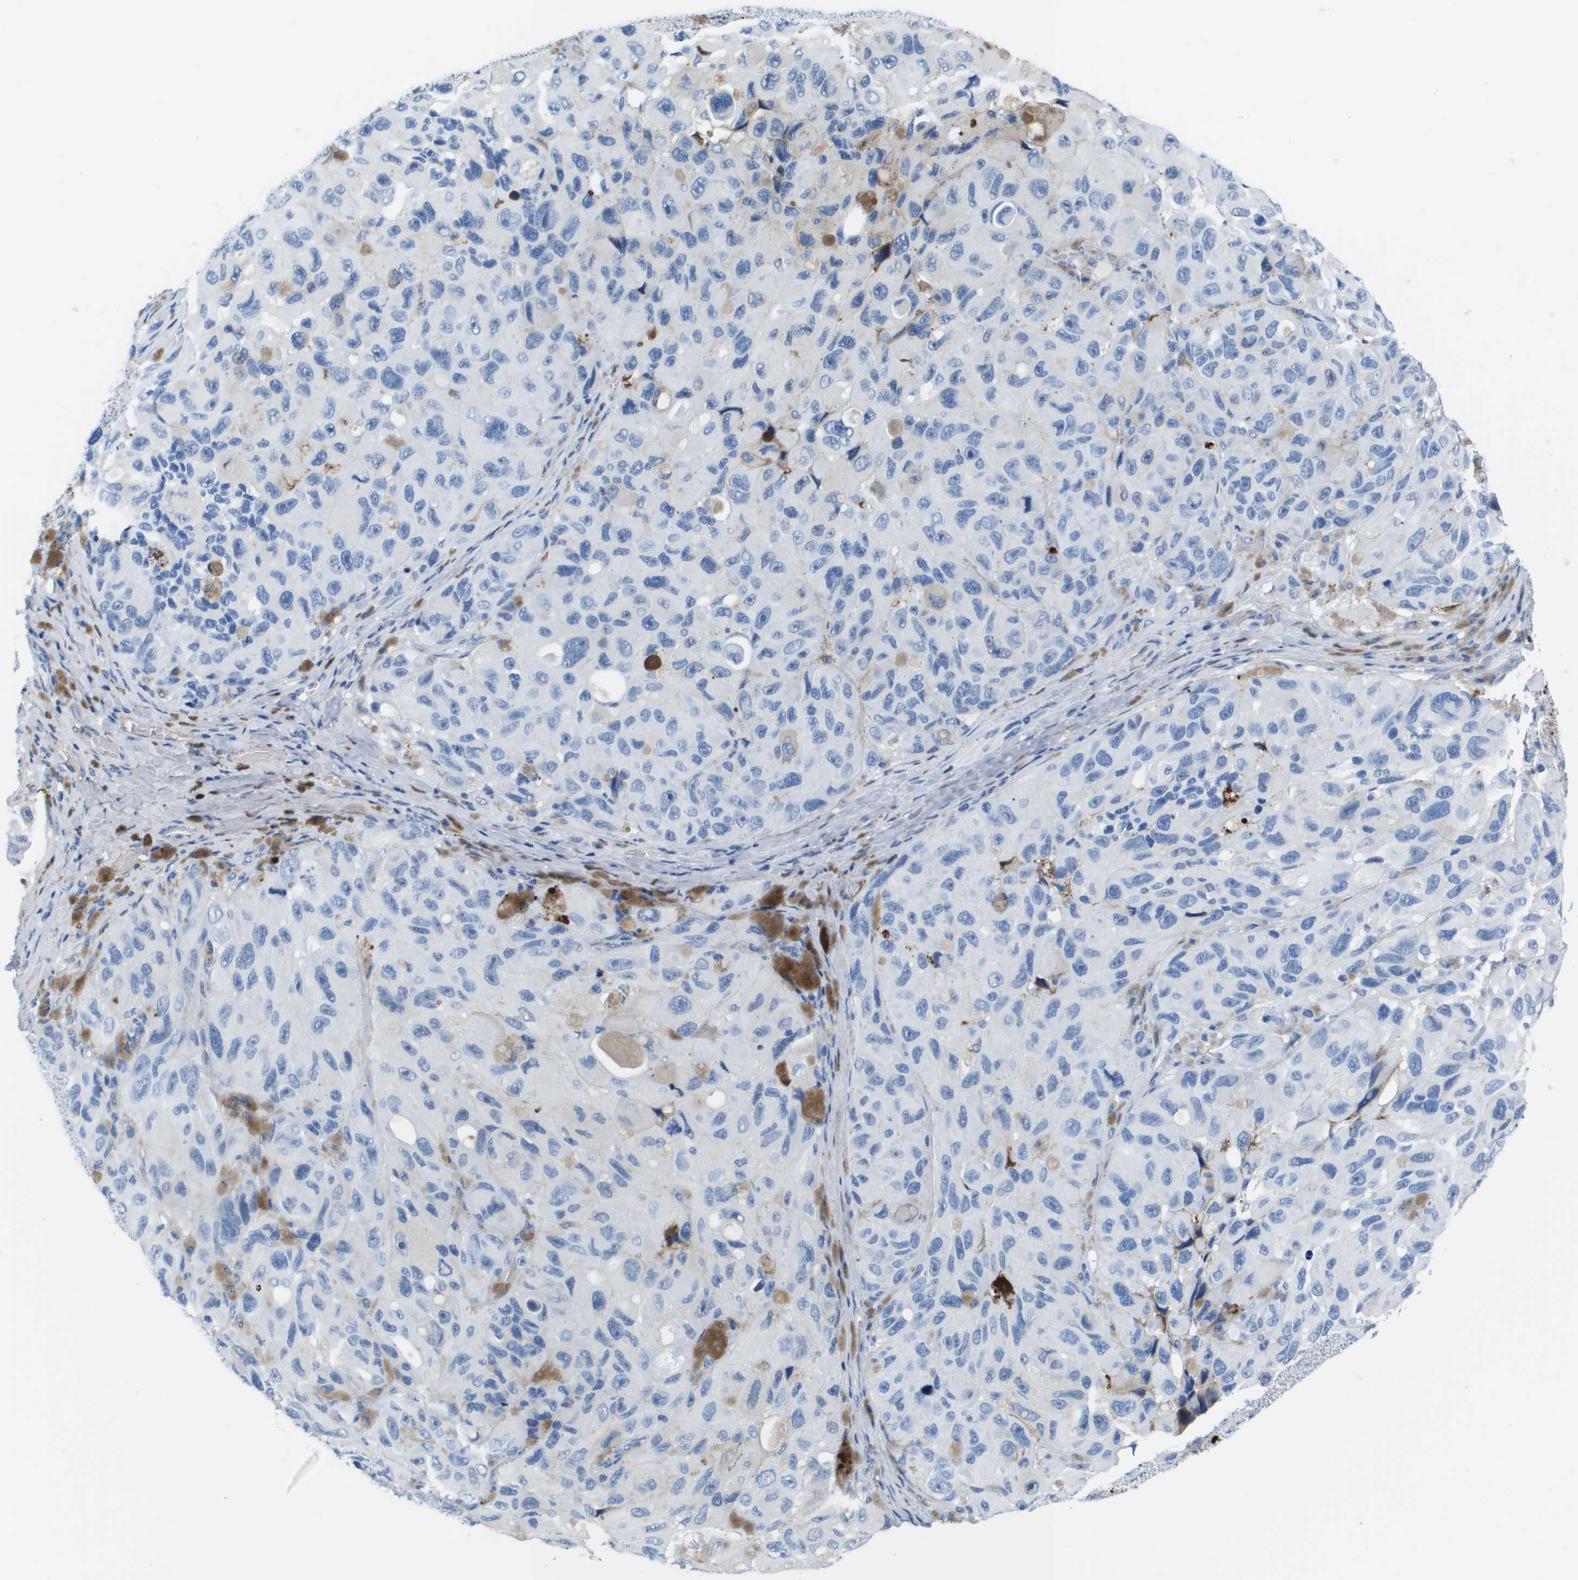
{"staining": {"intensity": "negative", "quantity": "none", "location": "none"}, "tissue": "melanoma", "cell_type": "Tumor cells", "image_type": "cancer", "snomed": [{"axis": "morphology", "description": "Malignant melanoma, NOS"}, {"axis": "topography", "description": "Skin"}], "caption": "High magnification brightfield microscopy of malignant melanoma stained with DAB (brown) and counterstained with hematoxylin (blue): tumor cells show no significant staining.", "gene": "VTN", "patient": {"sex": "female", "age": 73}}